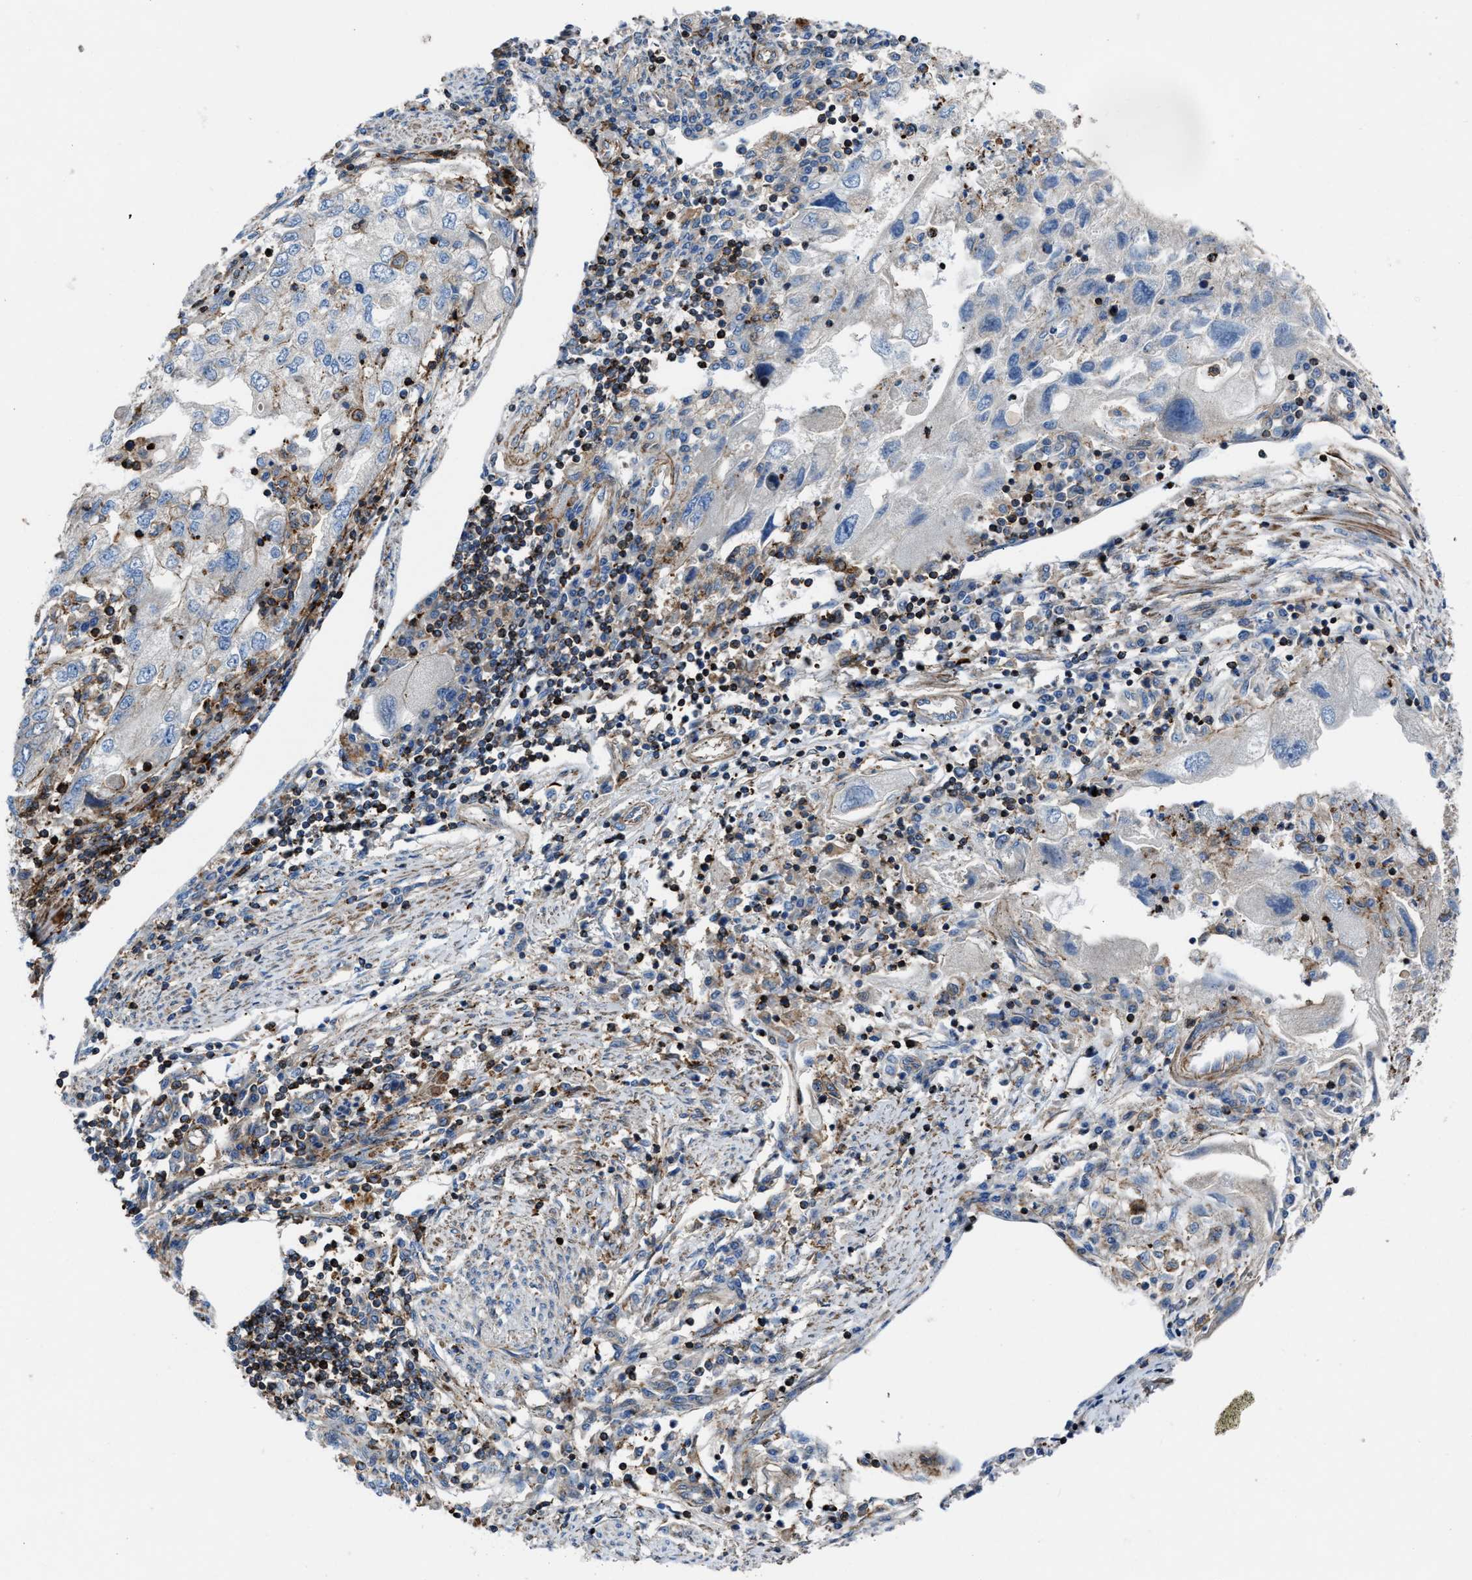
{"staining": {"intensity": "negative", "quantity": "none", "location": "none"}, "tissue": "endometrial cancer", "cell_type": "Tumor cells", "image_type": "cancer", "snomed": [{"axis": "morphology", "description": "Adenocarcinoma, NOS"}, {"axis": "topography", "description": "Endometrium"}], "caption": "Protein analysis of endometrial cancer displays no significant positivity in tumor cells.", "gene": "AGPAT2", "patient": {"sex": "female", "age": 49}}